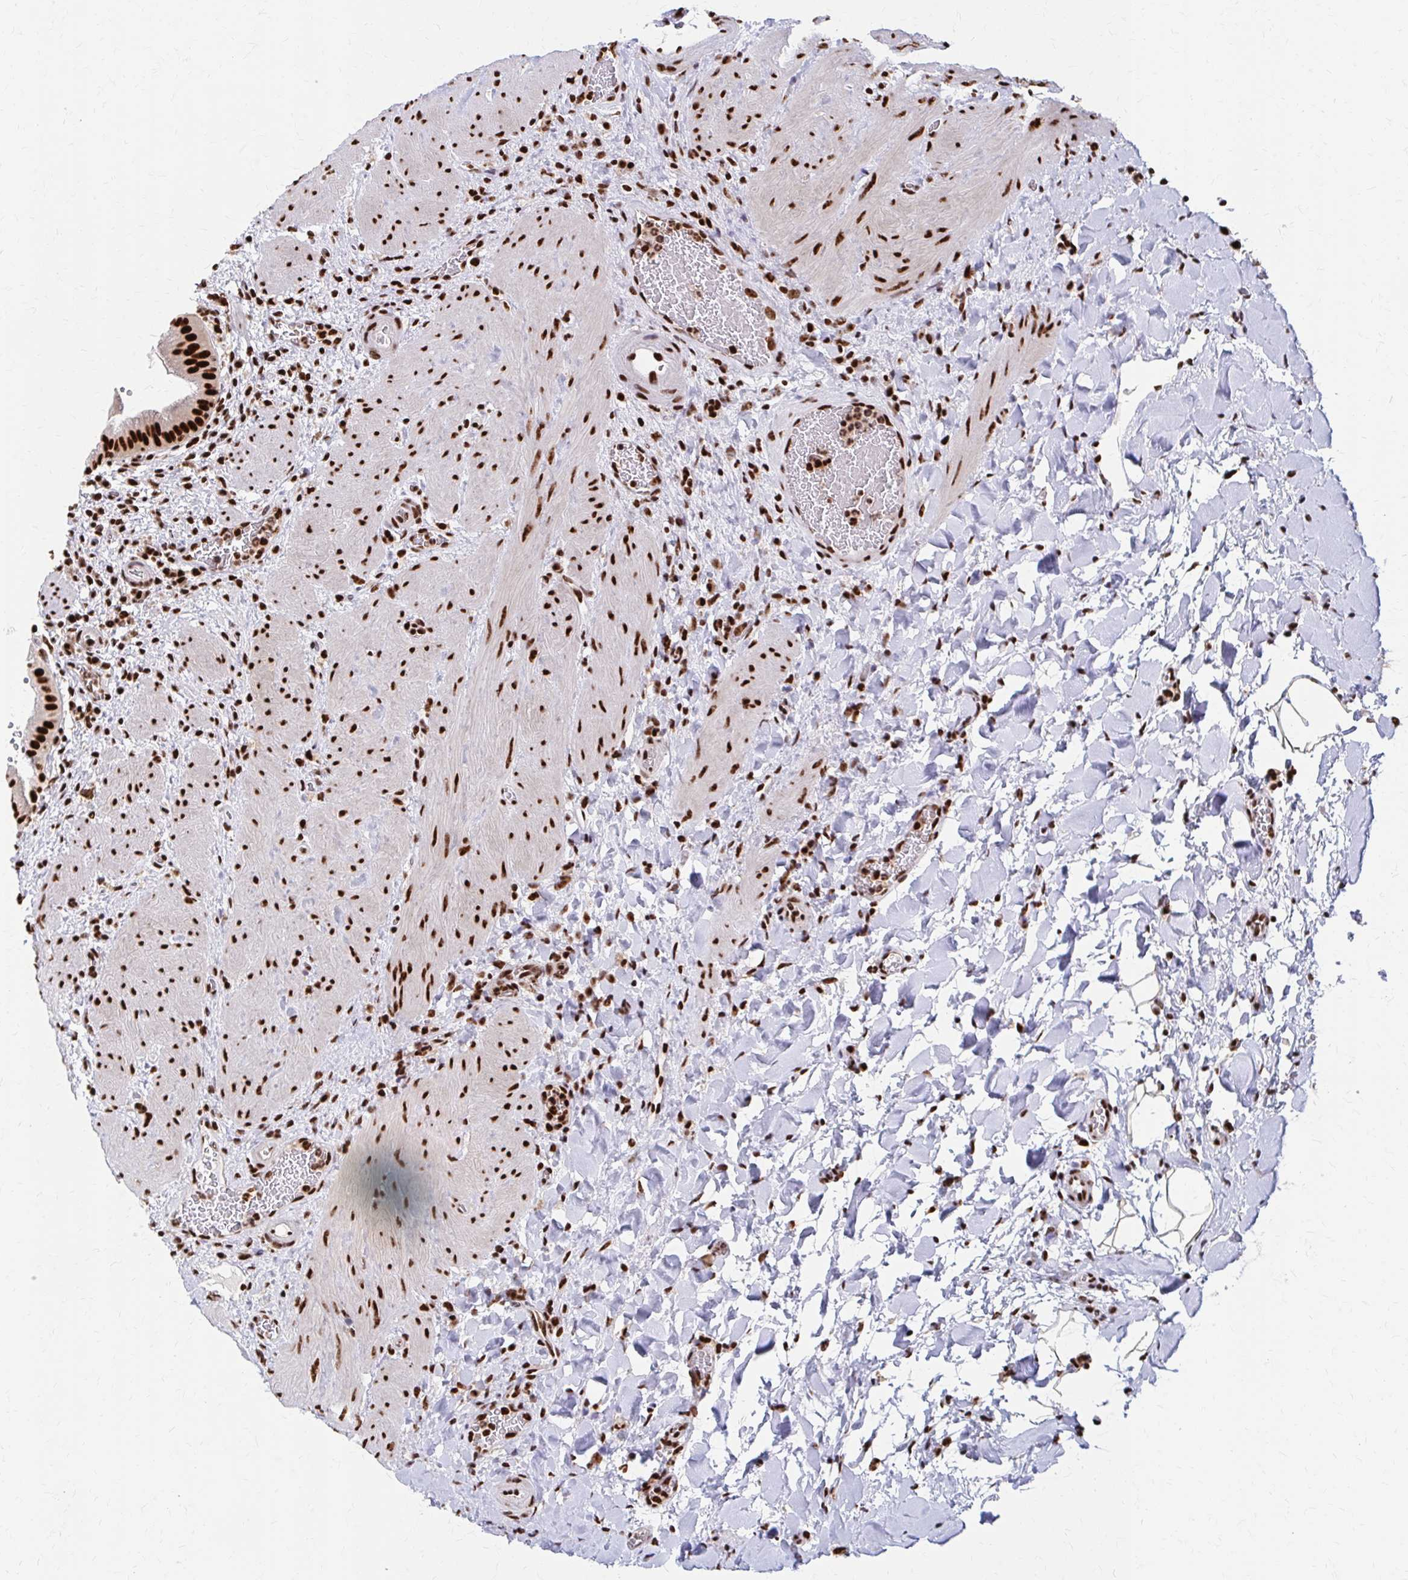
{"staining": {"intensity": "strong", "quantity": ">75%", "location": "nuclear"}, "tissue": "gallbladder", "cell_type": "Glandular cells", "image_type": "normal", "snomed": [{"axis": "morphology", "description": "Normal tissue, NOS"}, {"axis": "topography", "description": "Gallbladder"}], "caption": "Protein analysis of normal gallbladder demonstrates strong nuclear expression in about >75% of glandular cells.", "gene": "CNKSR3", "patient": {"sex": "male", "age": 26}}